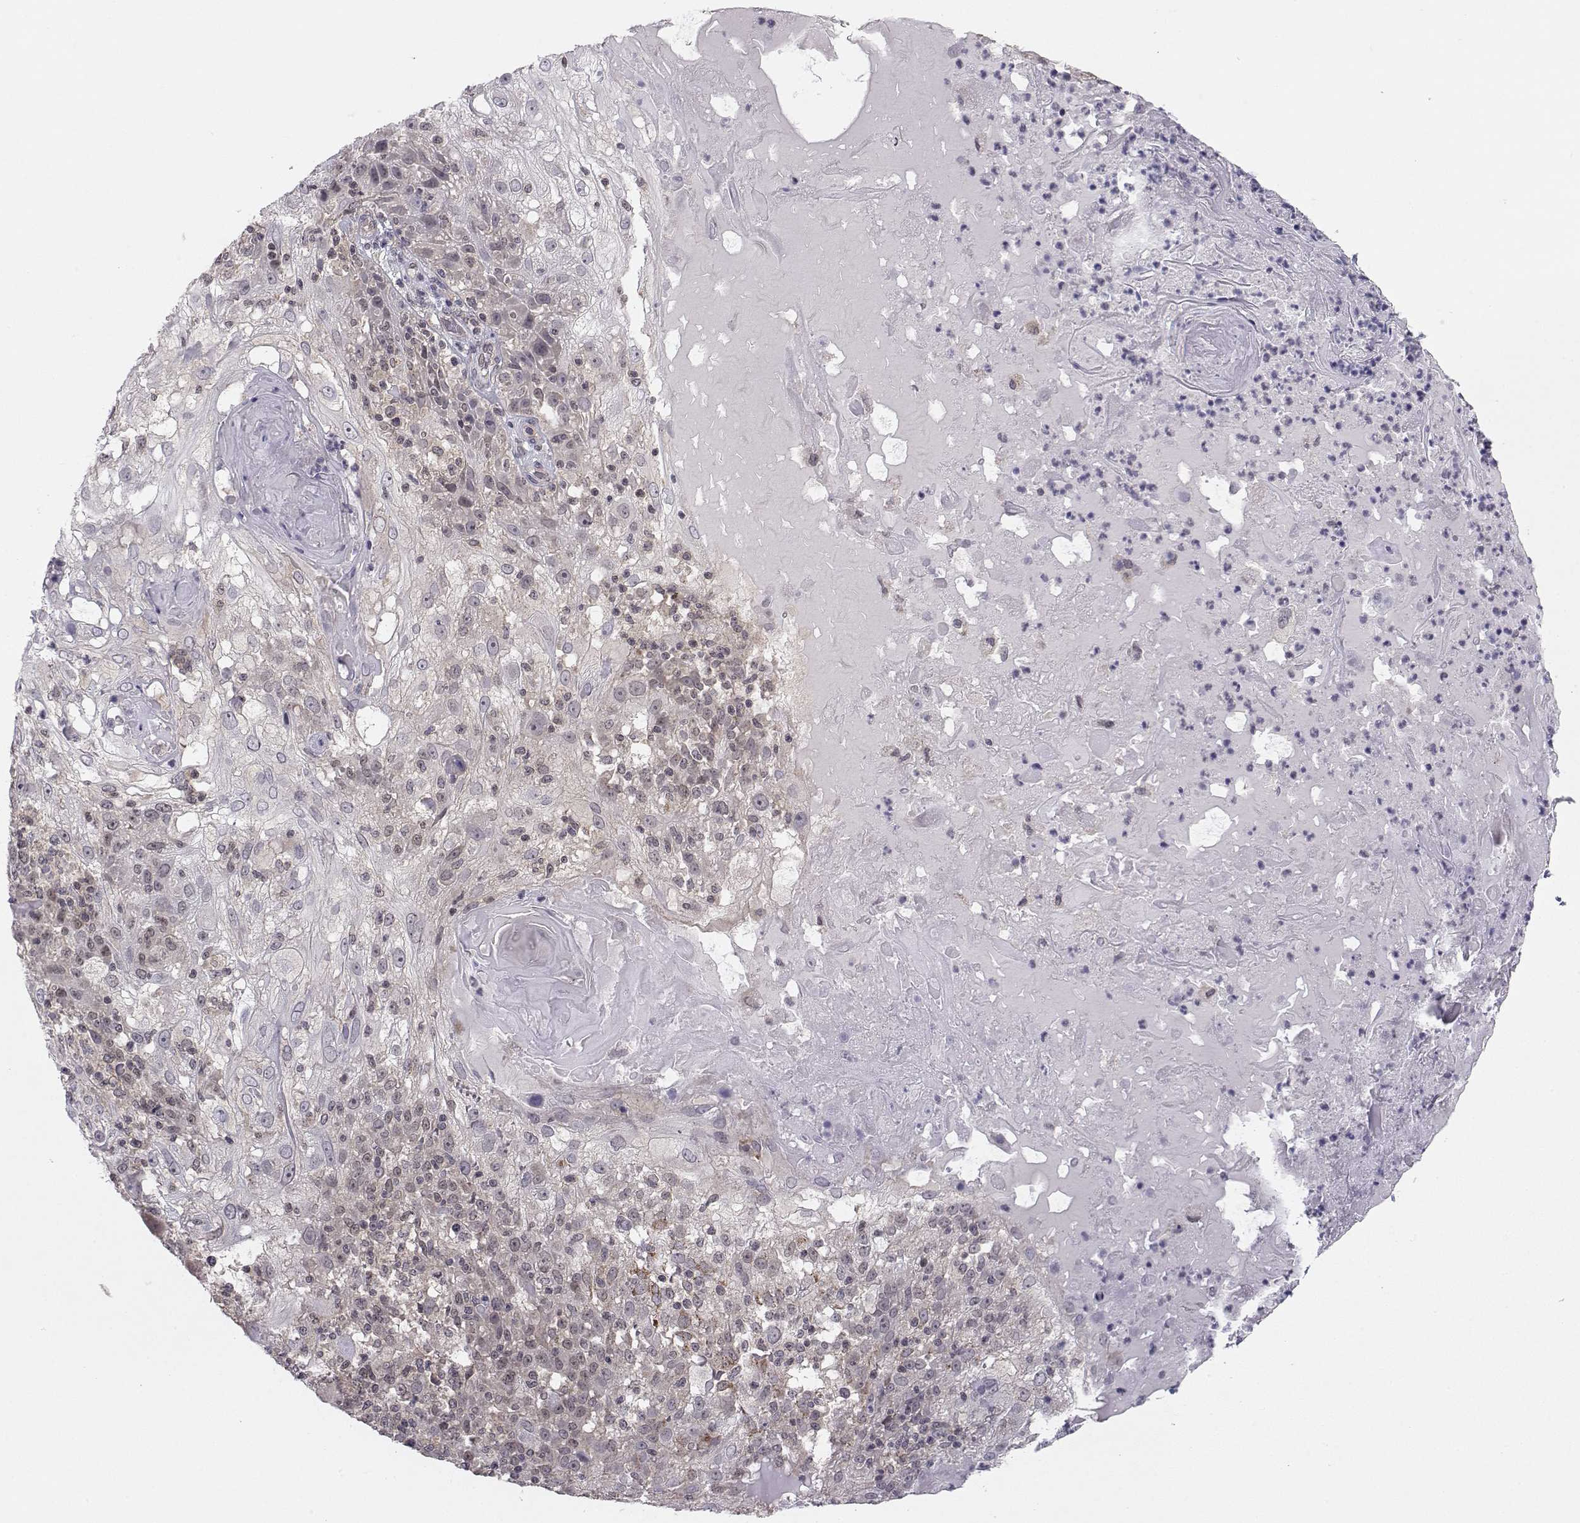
{"staining": {"intensity": "negative", "quantity": "none", "location": "none"}, "tissue": "skin cancer", "cell_type": "Tumor cells", "image_type": "cancer", "snomed": [{"axis": "morphology", "description": "Normal tissue, NOS"}, {"axis": "morphology", "description": "Squamous cell carcinoma, NOS"}, {"axis": "topography", "description": "Skin"}], "caption": "Tumor cells show no significant protein positivity in skin squamous cell carcinoma.", "gene": "KIF13B", "patient": {"sex": "female", "age": 83}}